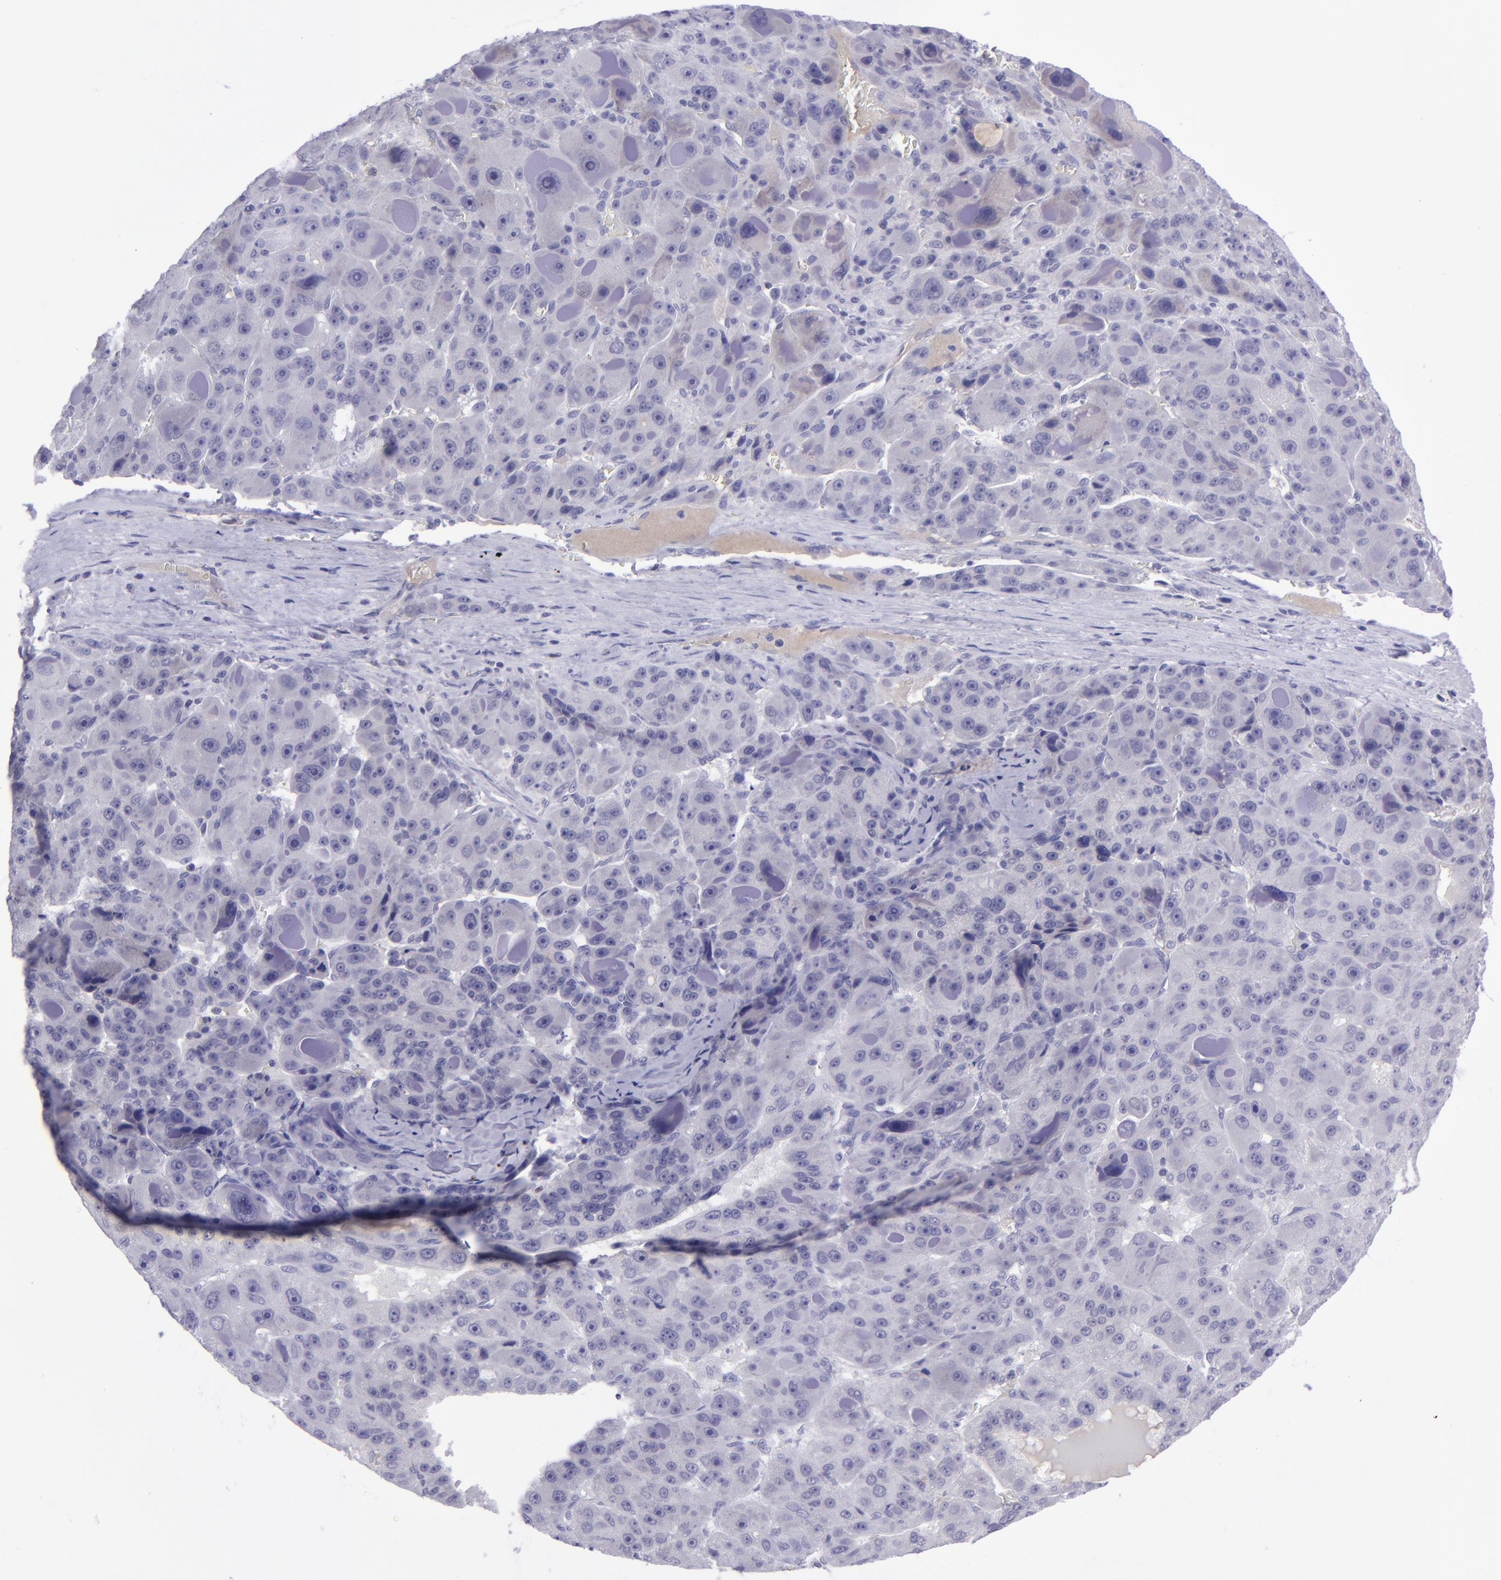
{"staining": {"intensity": "negative", "quantity": "none", "location": "none"}, "tissue": "liver cancer", "cell_type": "Tumor cells", "image_type": "cancer", "snomed": [{"axis": "morphology", "description": "Carcinoma, Hepatocellular, NOS"}, {"axis": "topography", "description": "Liver"}], "caption": "The image demonstrates no staining of tumor cells in liver cancer (hepatocellular carcinoma). The staining is performed using DAB (3,3'-diaminobenzidine) brown chromogen with nuclei counter-stained in using hematoxylin.", "gene": "POU2F2", "patient": {"sex": "male", "age": 76}}